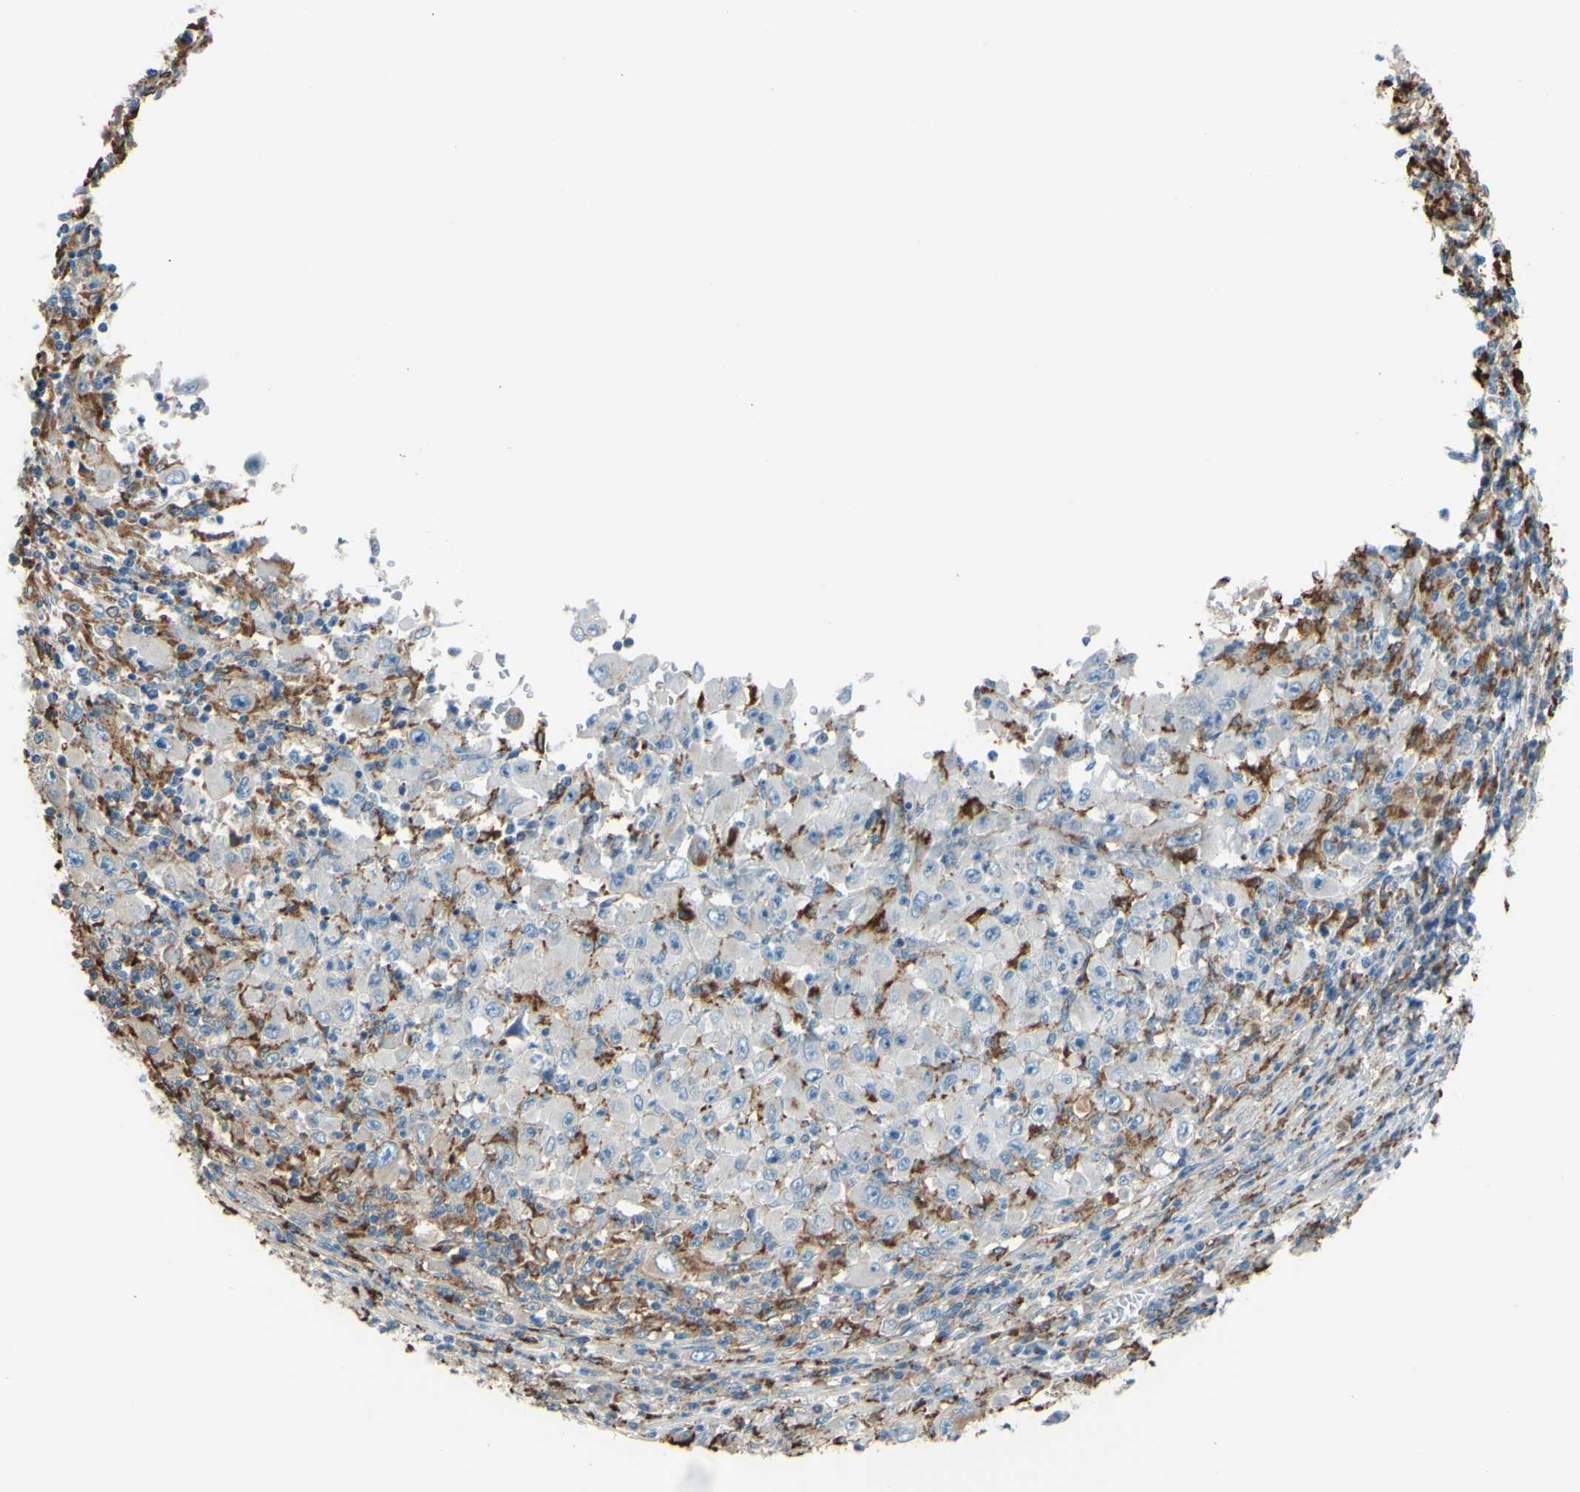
{"staining": {"intensity": "weak", "quantity": "25%-75%", "location": "cytoplasmic/membranous"}, "tissue": "melanoma", "cell_type": "Tumor cells", "image_type": "cancer", "snomed": [{"axis": "morphology", "description": "Malignant melanoma, Metastatic site"}, {"axis": "topography", "description": "Skin"}], "caption": "The immunohistochemical stain highlights weak cytoplasmic/membranous expression in tumor cells of malignant melanoma (metastatic site) tissue. The protein of interest is stained brown, and the nuclei are stained in blue (DAB (3,3'-diaminobenzidine) IHC with brightfield microscopy, high magnification).", "gene": "CTSD", "patient": {"sex": "female", "age": 56}}